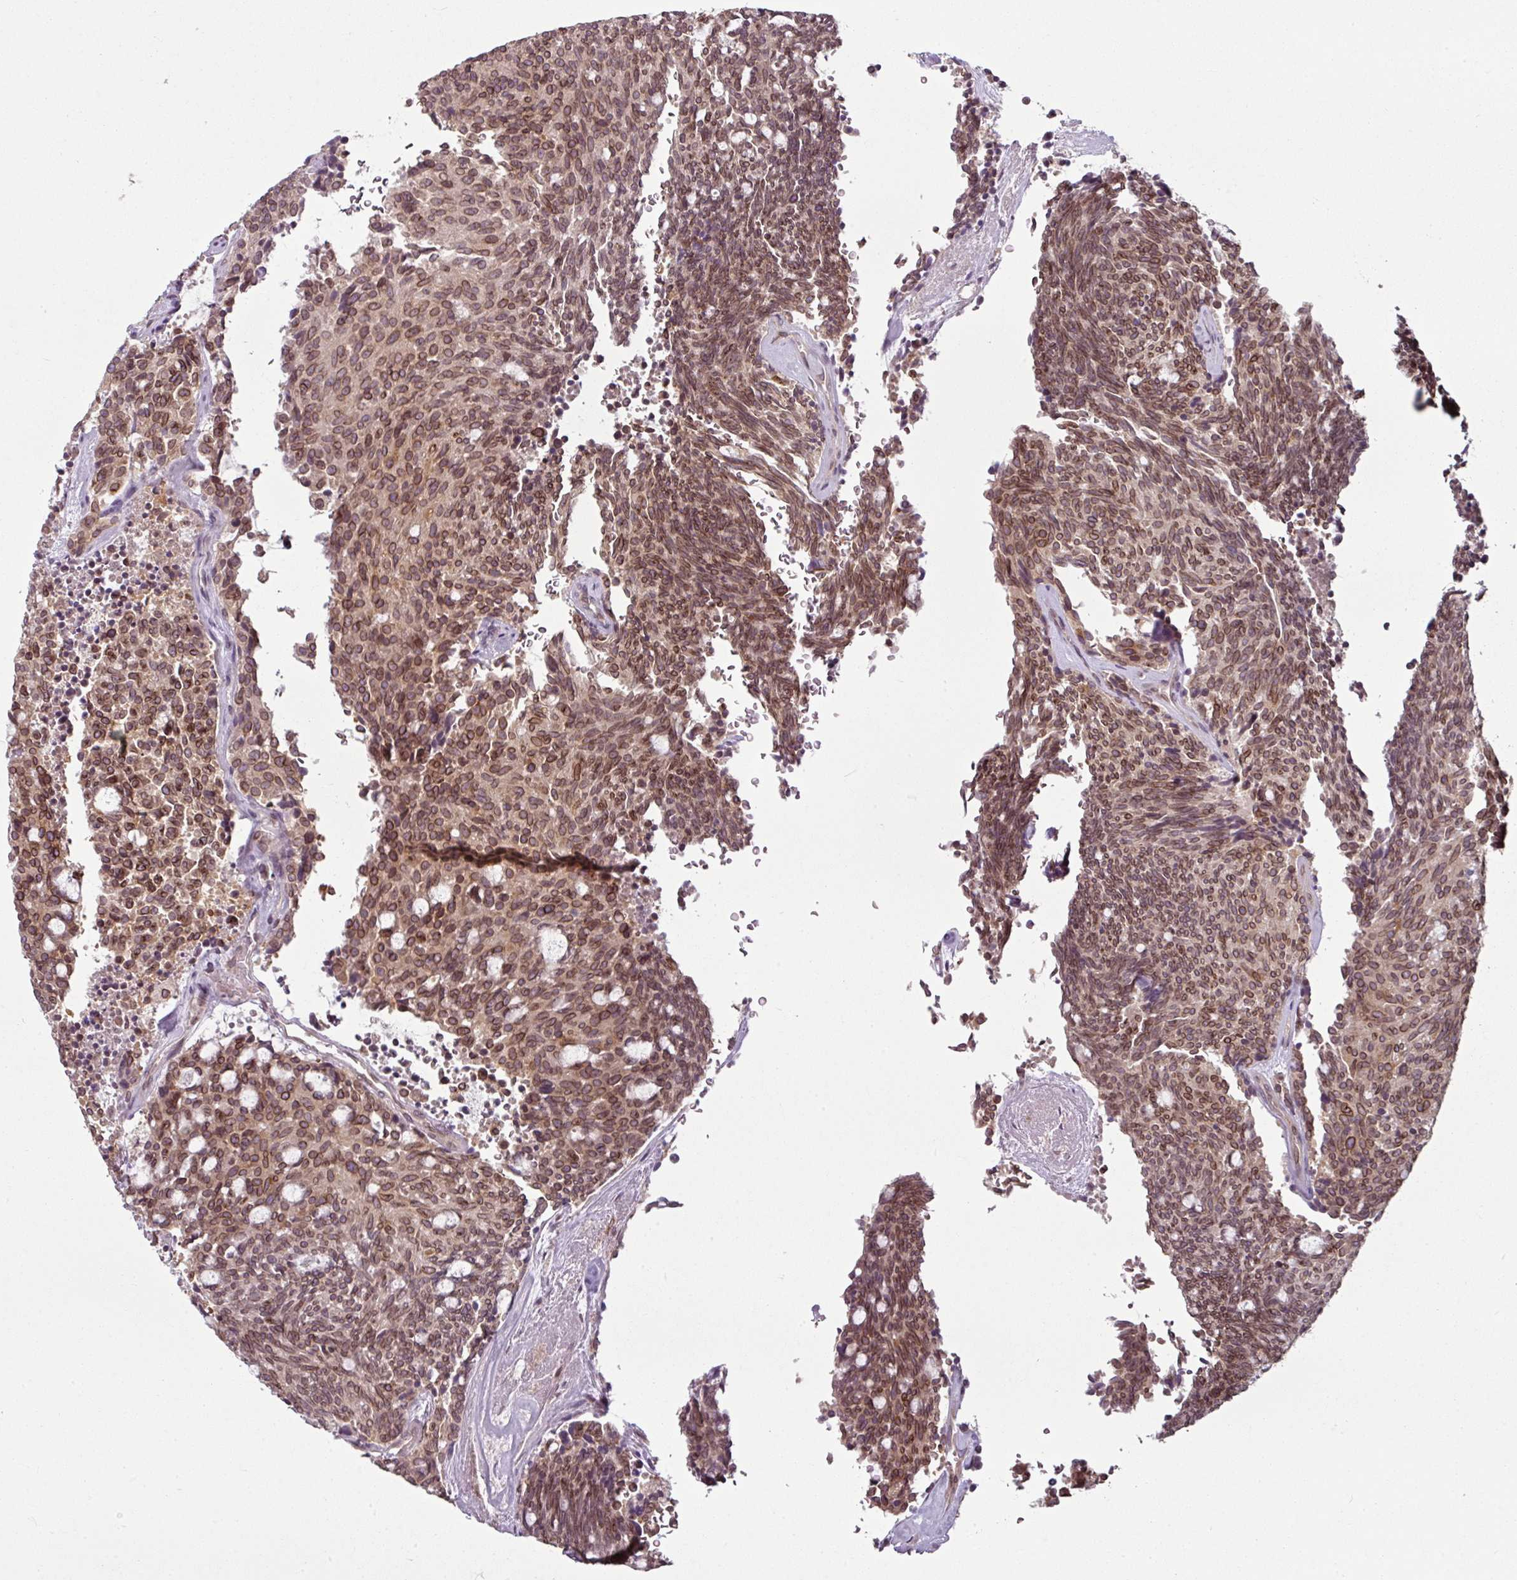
{"staining": {"intensity": "moderate", "quantity": ">75%", "location": "cytoplasmic/membranous,nuclear"}, "tissue": "carcinoid", "cell_type": "Tumor cells", "image_type": "cancer", "snomed": [{"axis": "morphology", "description": "Carcinoid, malignant, NOS"}, {"axis": "topography", "description": "Pancreas"}], "caption": "Carcinoid stained for a protein (brown) demonstrates moderate cytoplasmic/membranous and nuclear positive staining in about >75% of tumor cells.", "gene": "RANGAP1", "patient": {"sex": "female", "age": 54}}